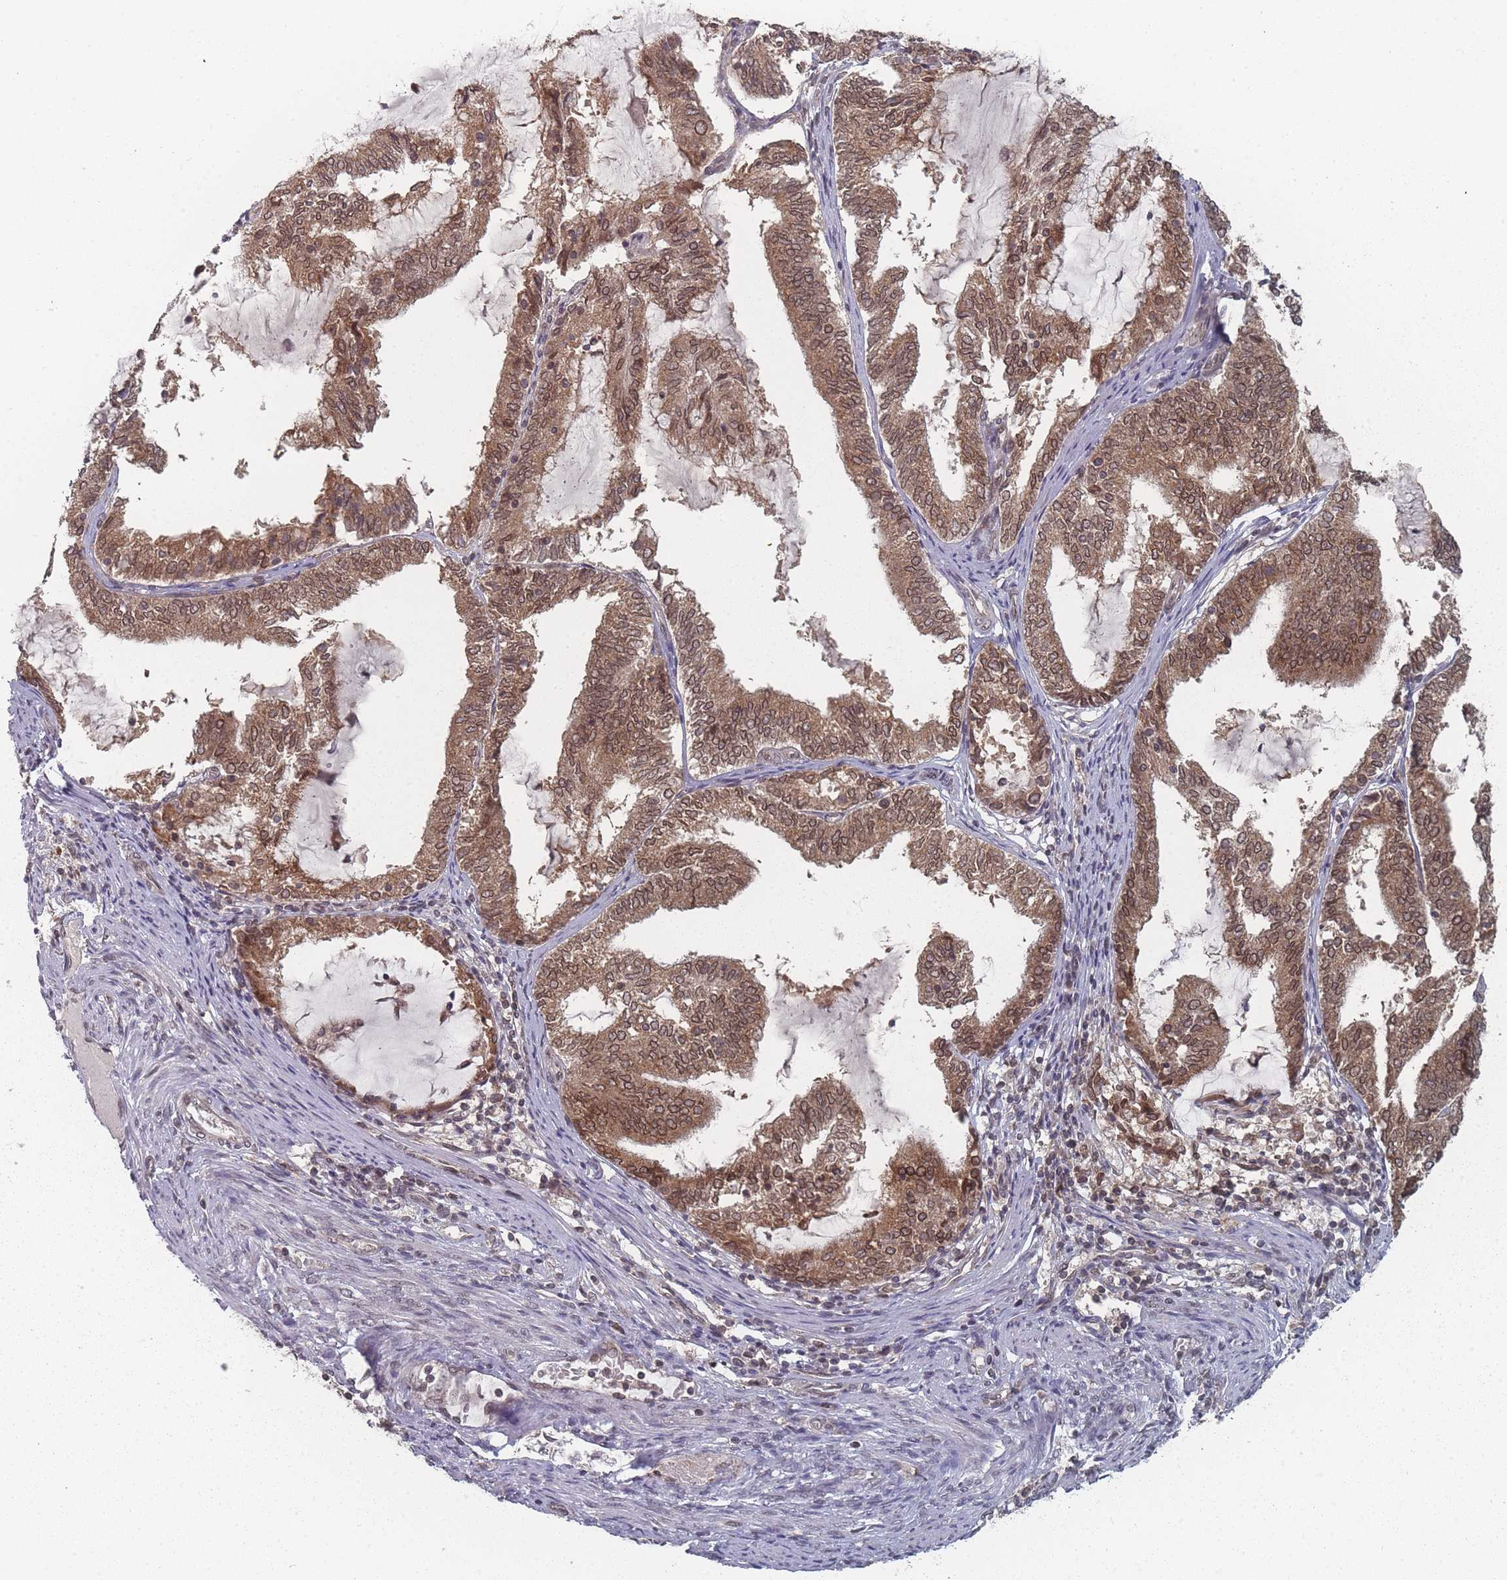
{"staining": {"intensity": "moderate", "quantity": ">75%", "location": "cytoplasmic/membranous,nuclear"}, "tissue": "endometrial cancer", "cell_type": "Tumor cells", "image_type": "cancer", "snomed": [{"axis": "morphology", "description": "Adenocarcinoma, NOS"}, {"axis": "topography", "description": "Endometrium"}], "caption": "Immunohistochemistry (IHC) histopathology image of neoplastic tissue: human endometrial cancer (adenocarcinoma) stained using IHC shows medium levels of moderate protein expression localized specifically in the cytoplasmic/membranous and nuclear of tumor cells, appearing as a cytoplasmic/membranous and nuclear brown color.", "gene": "TBC1D25", "patient": {"sex": "female", "age": 81}}